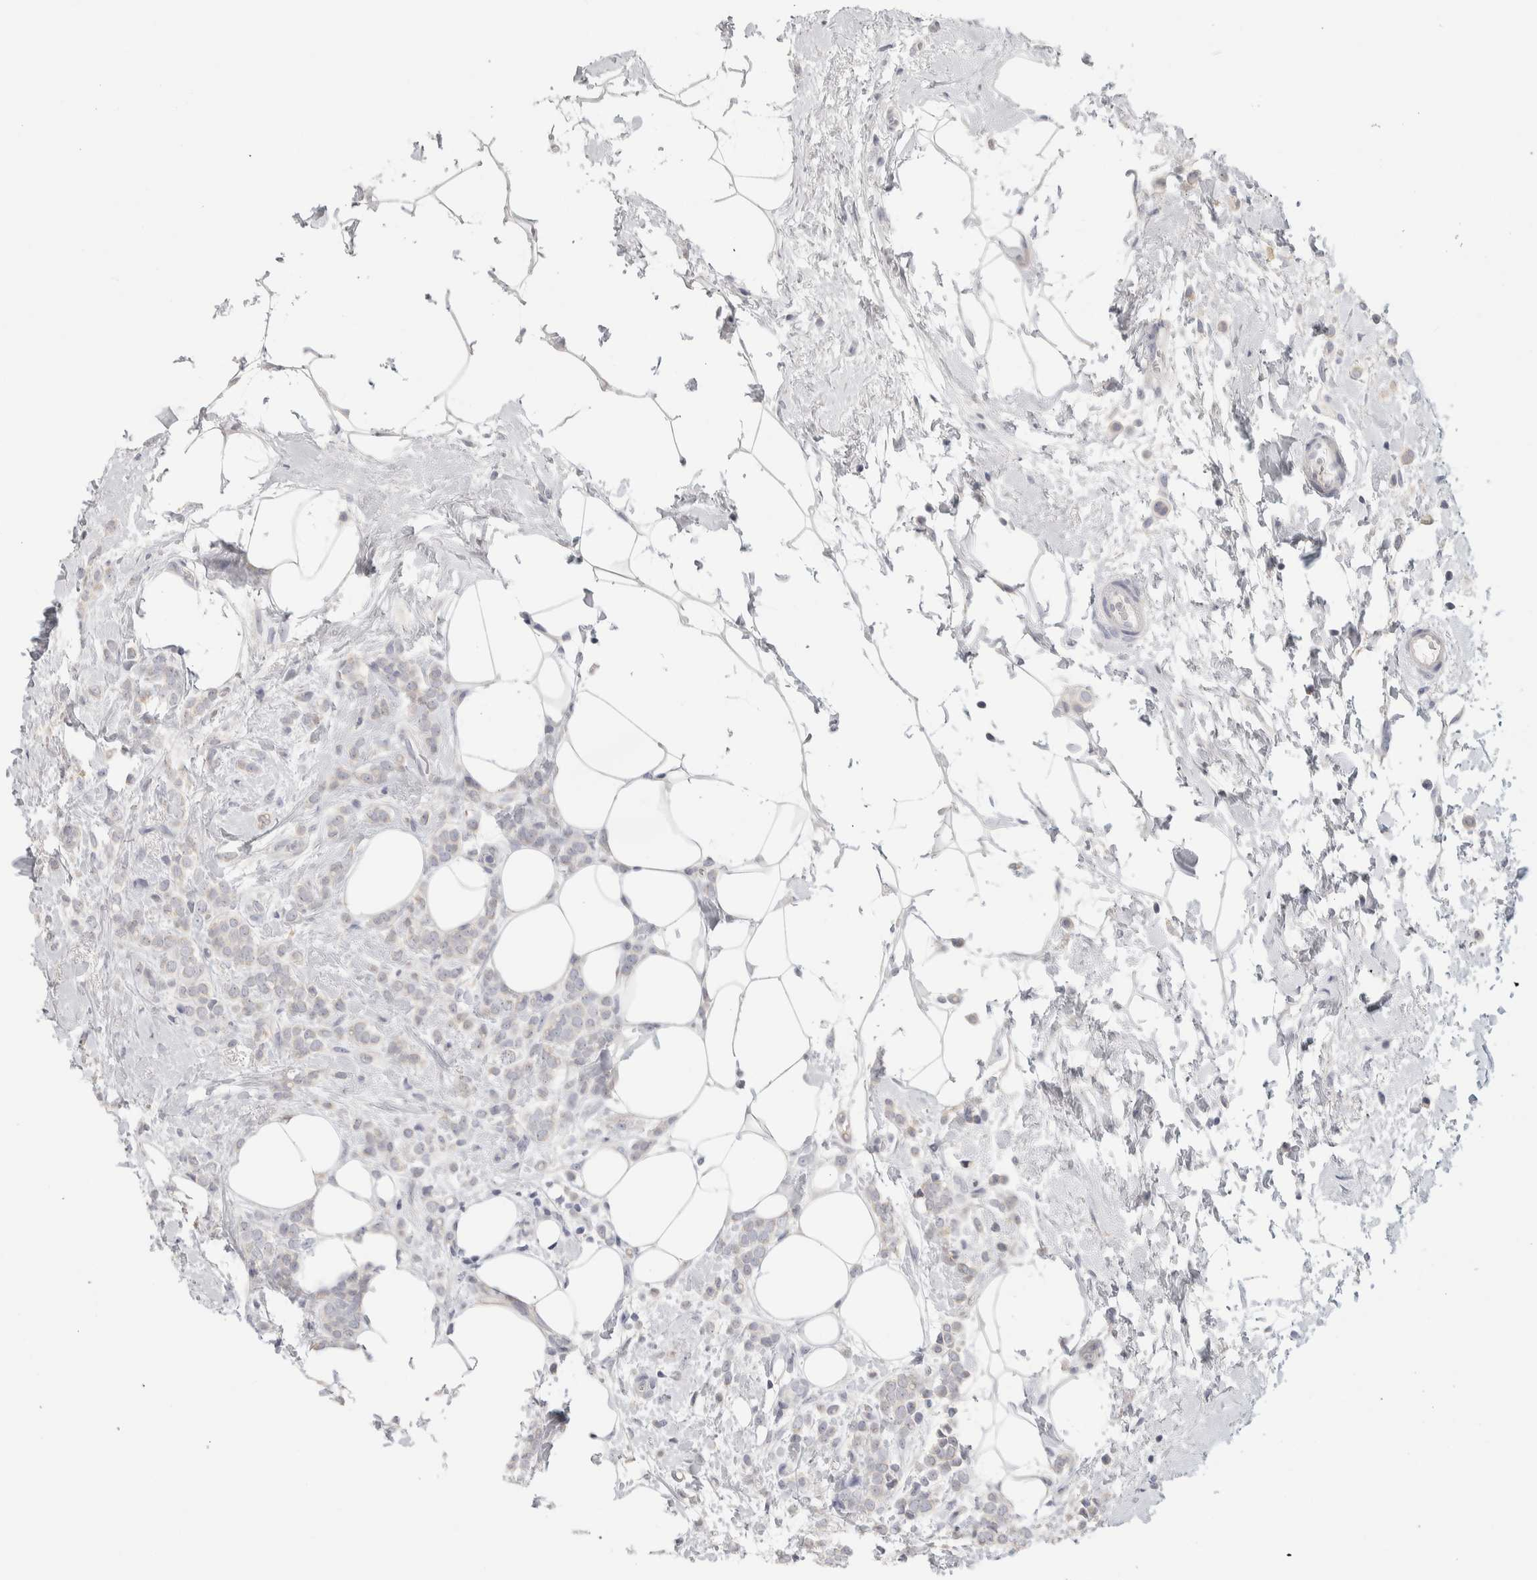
{"staining": {"intensity": "negative", "quantity": "none", "location": "none"}, "tissue": "breast cancer", "cell_type": "Tumor cells", "image_type": "cancer", "snomed": [{"axis": "morphology", "description": "Lobular carcinoma"}, {"axis": "topography", "description": "Breast"}], "caption": "Immunohistochemistry photomicrograph of human lobular carcinoma (breast) stained for a protein (brown), which displays no positivity in tumor cells. Brightfield microscopy of IHC stained with DAB (3,3'-diaminobenzidine) (brown) and hematoxylin (blue), captured at high magnification.", "gene": "DCXR", "patient": {"sex": "female", "age": 50}}